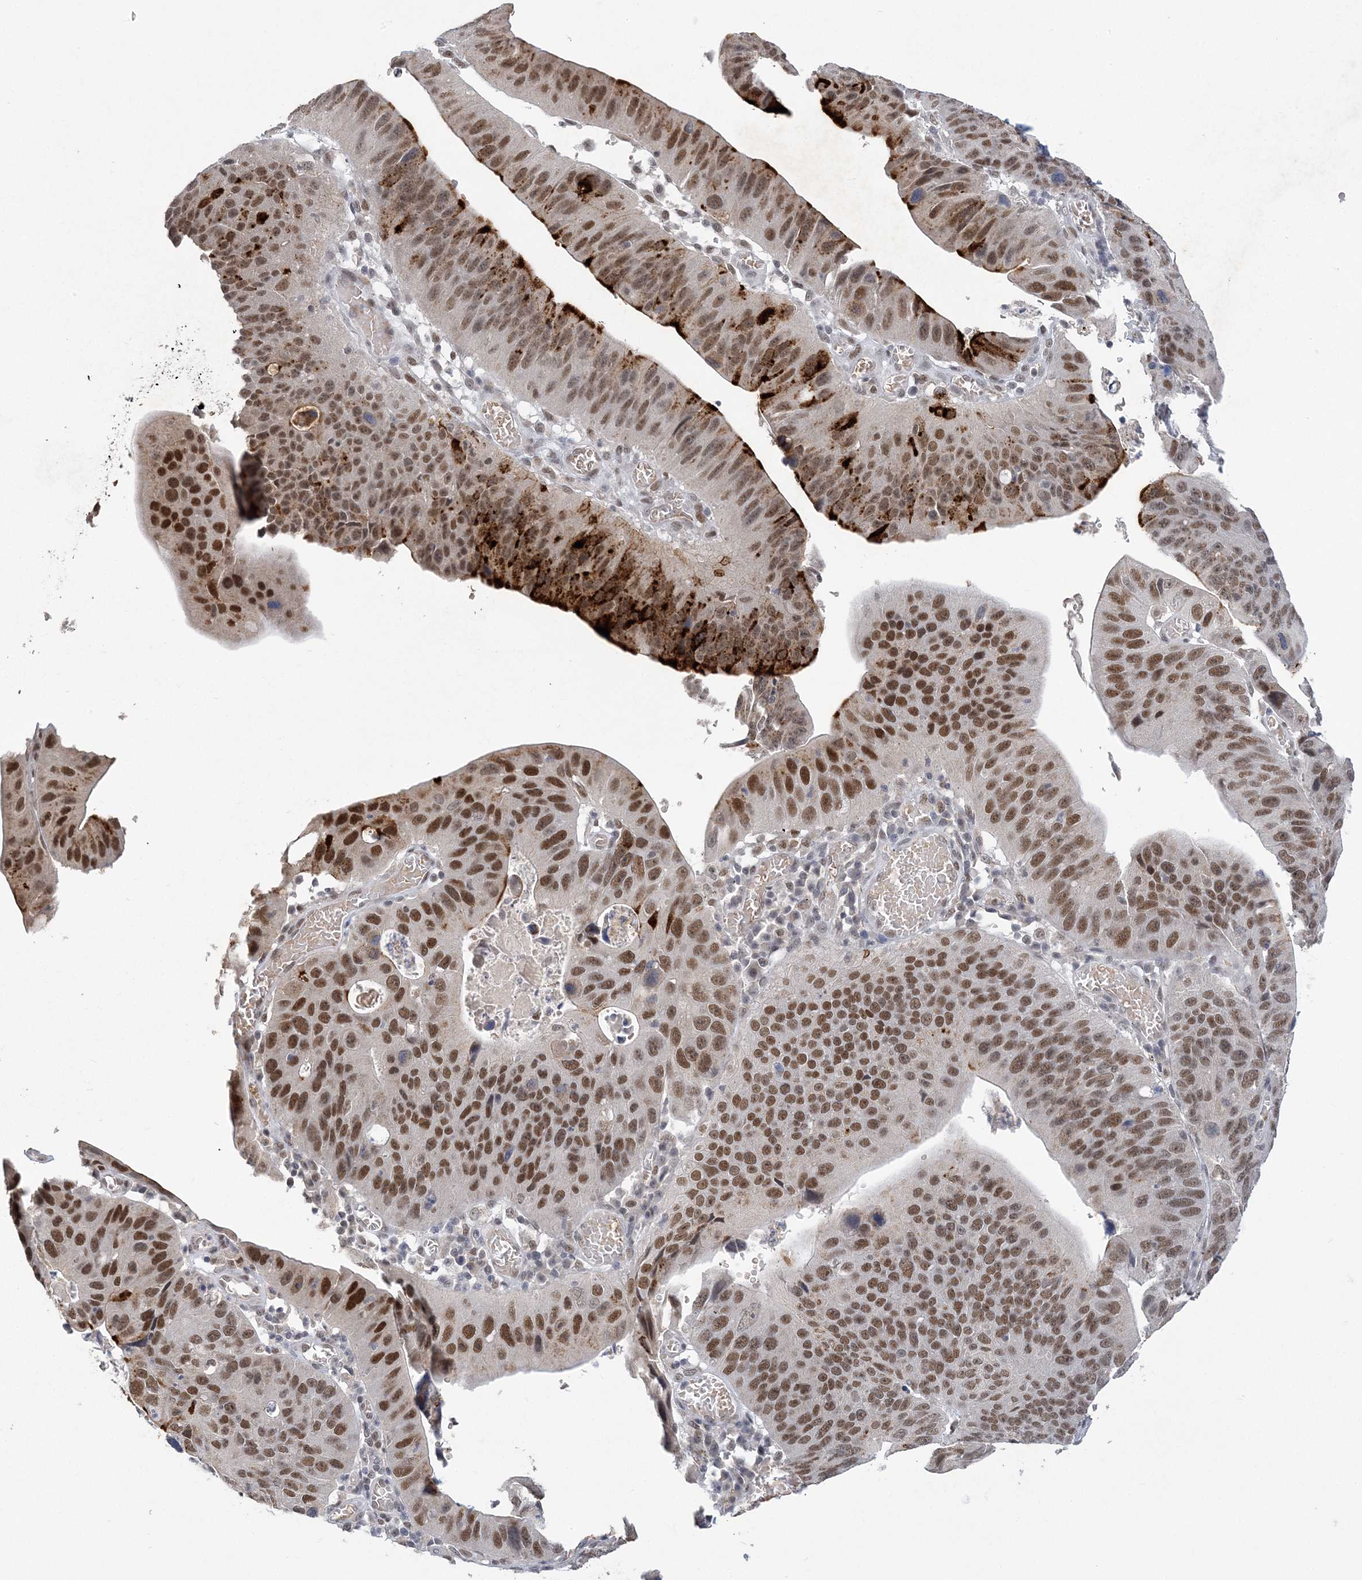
{"staining": {"intensity": "strong", "quantity": "25%-75%", "location": "cytoplasmic/membranous,nuclear"}, "tissue": "stomach cancer", "cell_type": "Tumor cells", "image_type": "cancer", "snomed": [{"axis": "morphology", "description": "Adenocarcinoma, NOS"}, {"axis": "topography", "description": "Stomach"}], "caption": "Immunohistochemistry (IHC) histopathology image of stomach cancer (adenocarcinoma) stained for a protein (brown), which shows high levels of strong cytoplasmic/membranous and nuclear staining in approximately 25%-75% of tumor cells.", "gene": "ZBTB7A", "patient": {"sex": "male", "age": 59}}